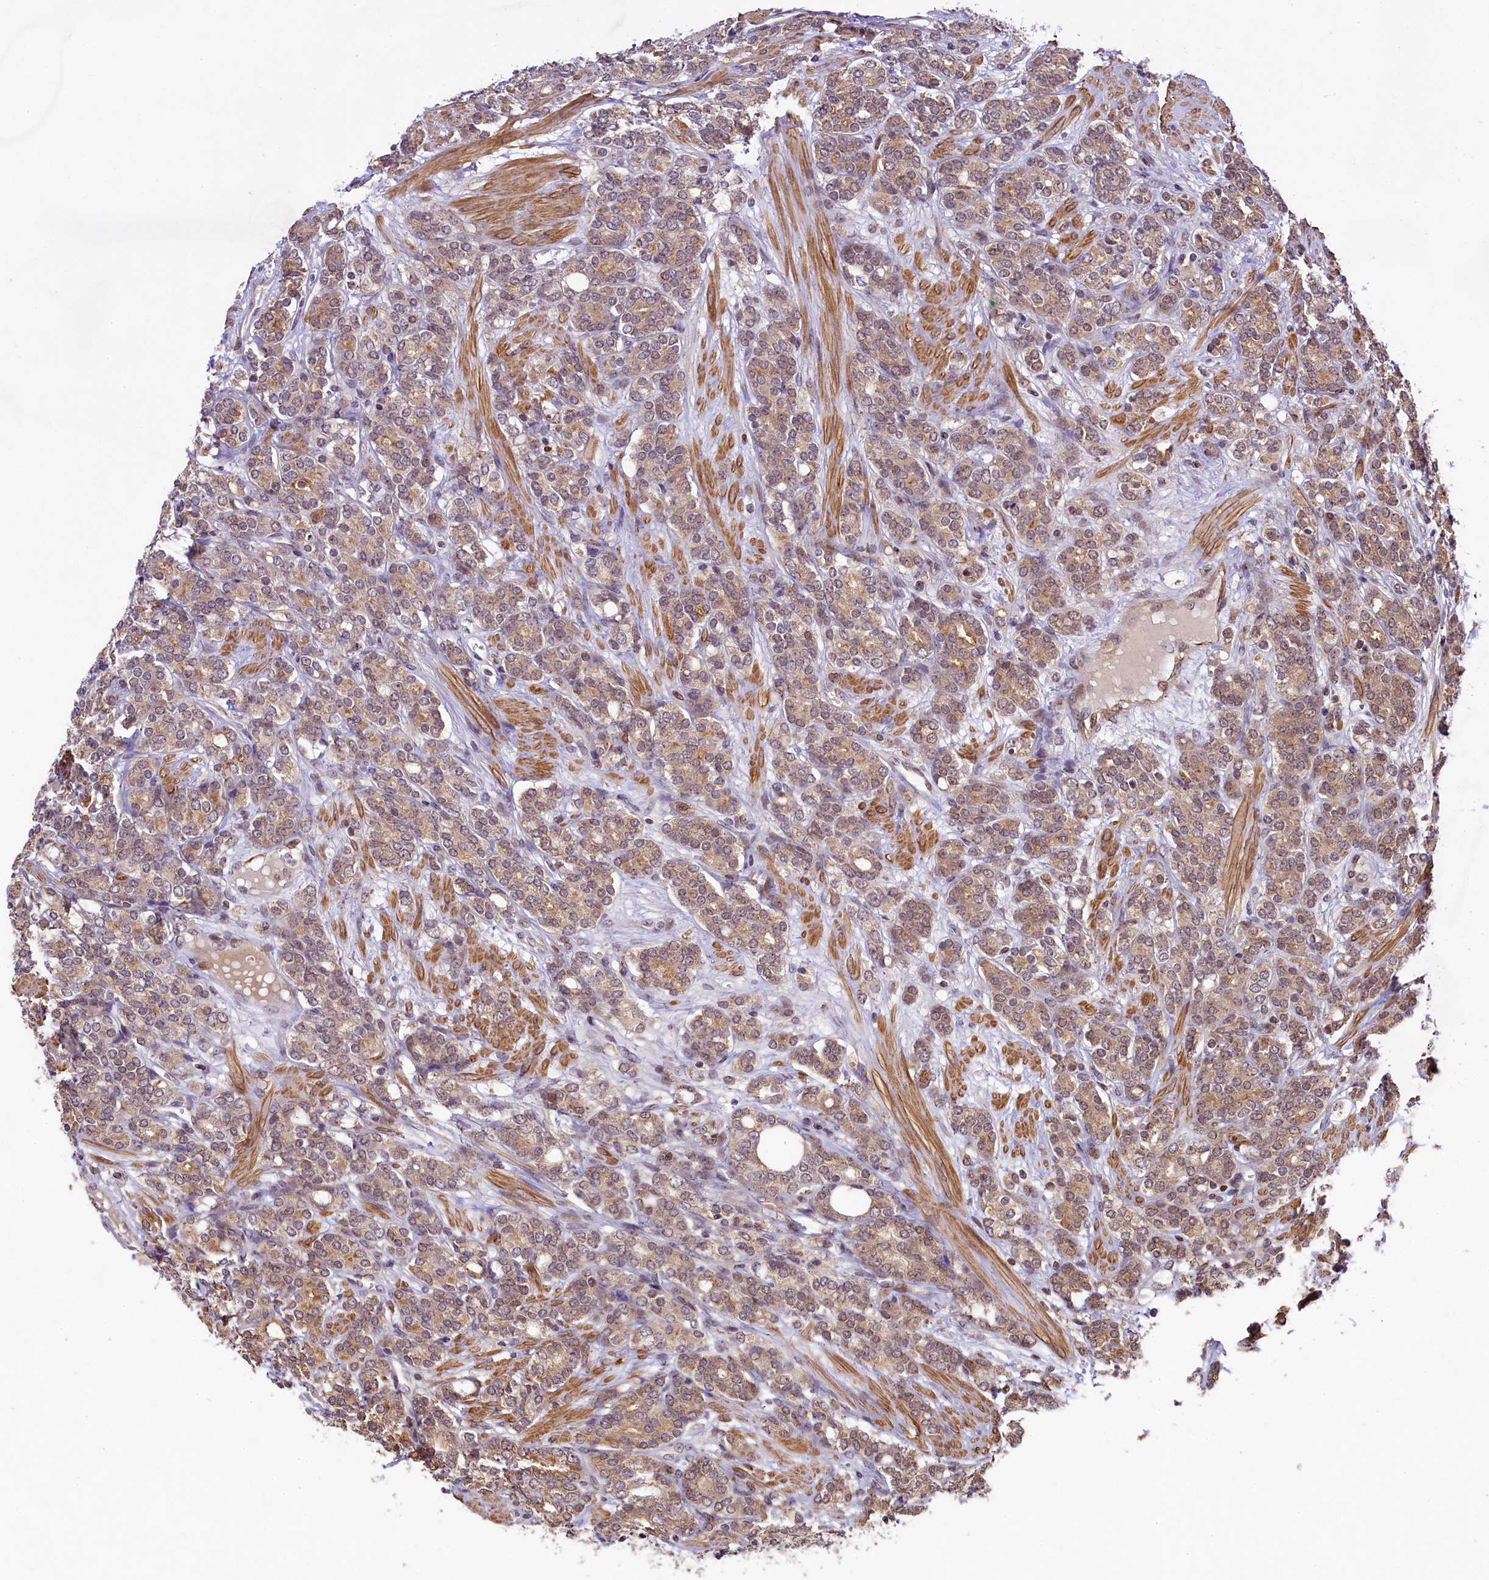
{"staining": {"intensity": "moderate", "quantity": ">75%", "location": "cytoplasmic/membranous"}, "tissue": "prostate cancer", "cell_type": "Tumor cells", "image_type": "cancer", "snomed": [{"axis": "morphology", "description": "Adenocarcinoma, High grade"}, {"axis": "topography", "description": "Prostate"}], "caption": "Tumor cells demonstrate medium levels of moderate cytoplasmic/membranous positivity in approximately >75% of cells in adenocarcinoma (high-grade) (prostate).", "gene": "RBBP8", "patient": {"sex": "male", "age": 62}}